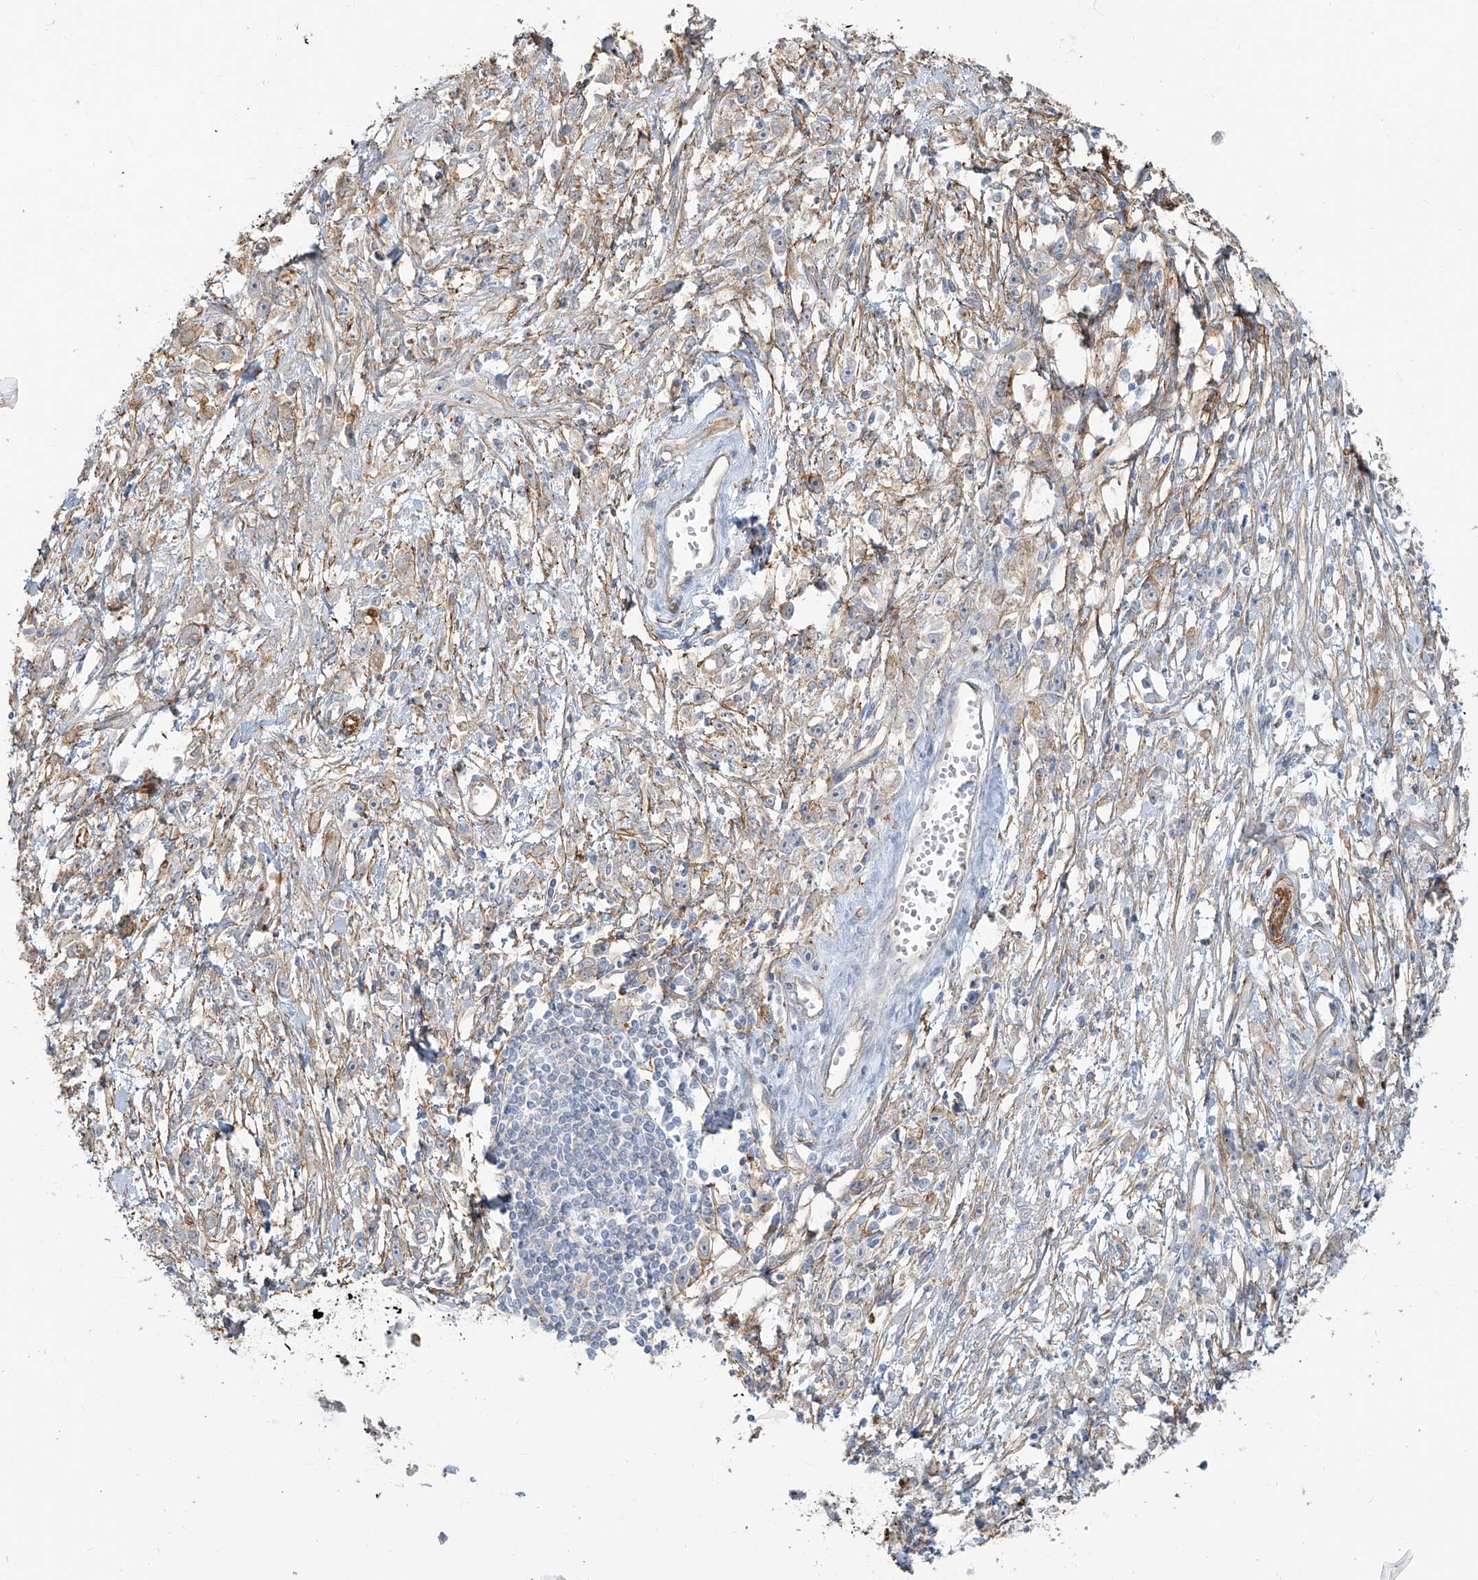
{"staining": {"intensity": "weak", "quantity": "<25%", "location": "cytoplasmic/membranous"}, "tissue": "stomach cancer", "cell_type": "Tumor cells", "image_type": "cancer", "snomed": [{"axis": "morphology", "description": "Adenocarcinoma, NOS"}, {"axis": "topography", "description": "Stomach"}], "caption": "This is an immunohistochemistry histopathology image of stomach cancer. There is no expression in tumor cells.", "gene": "TUBE1", "patient": {"sex": "female", "age": 59}}